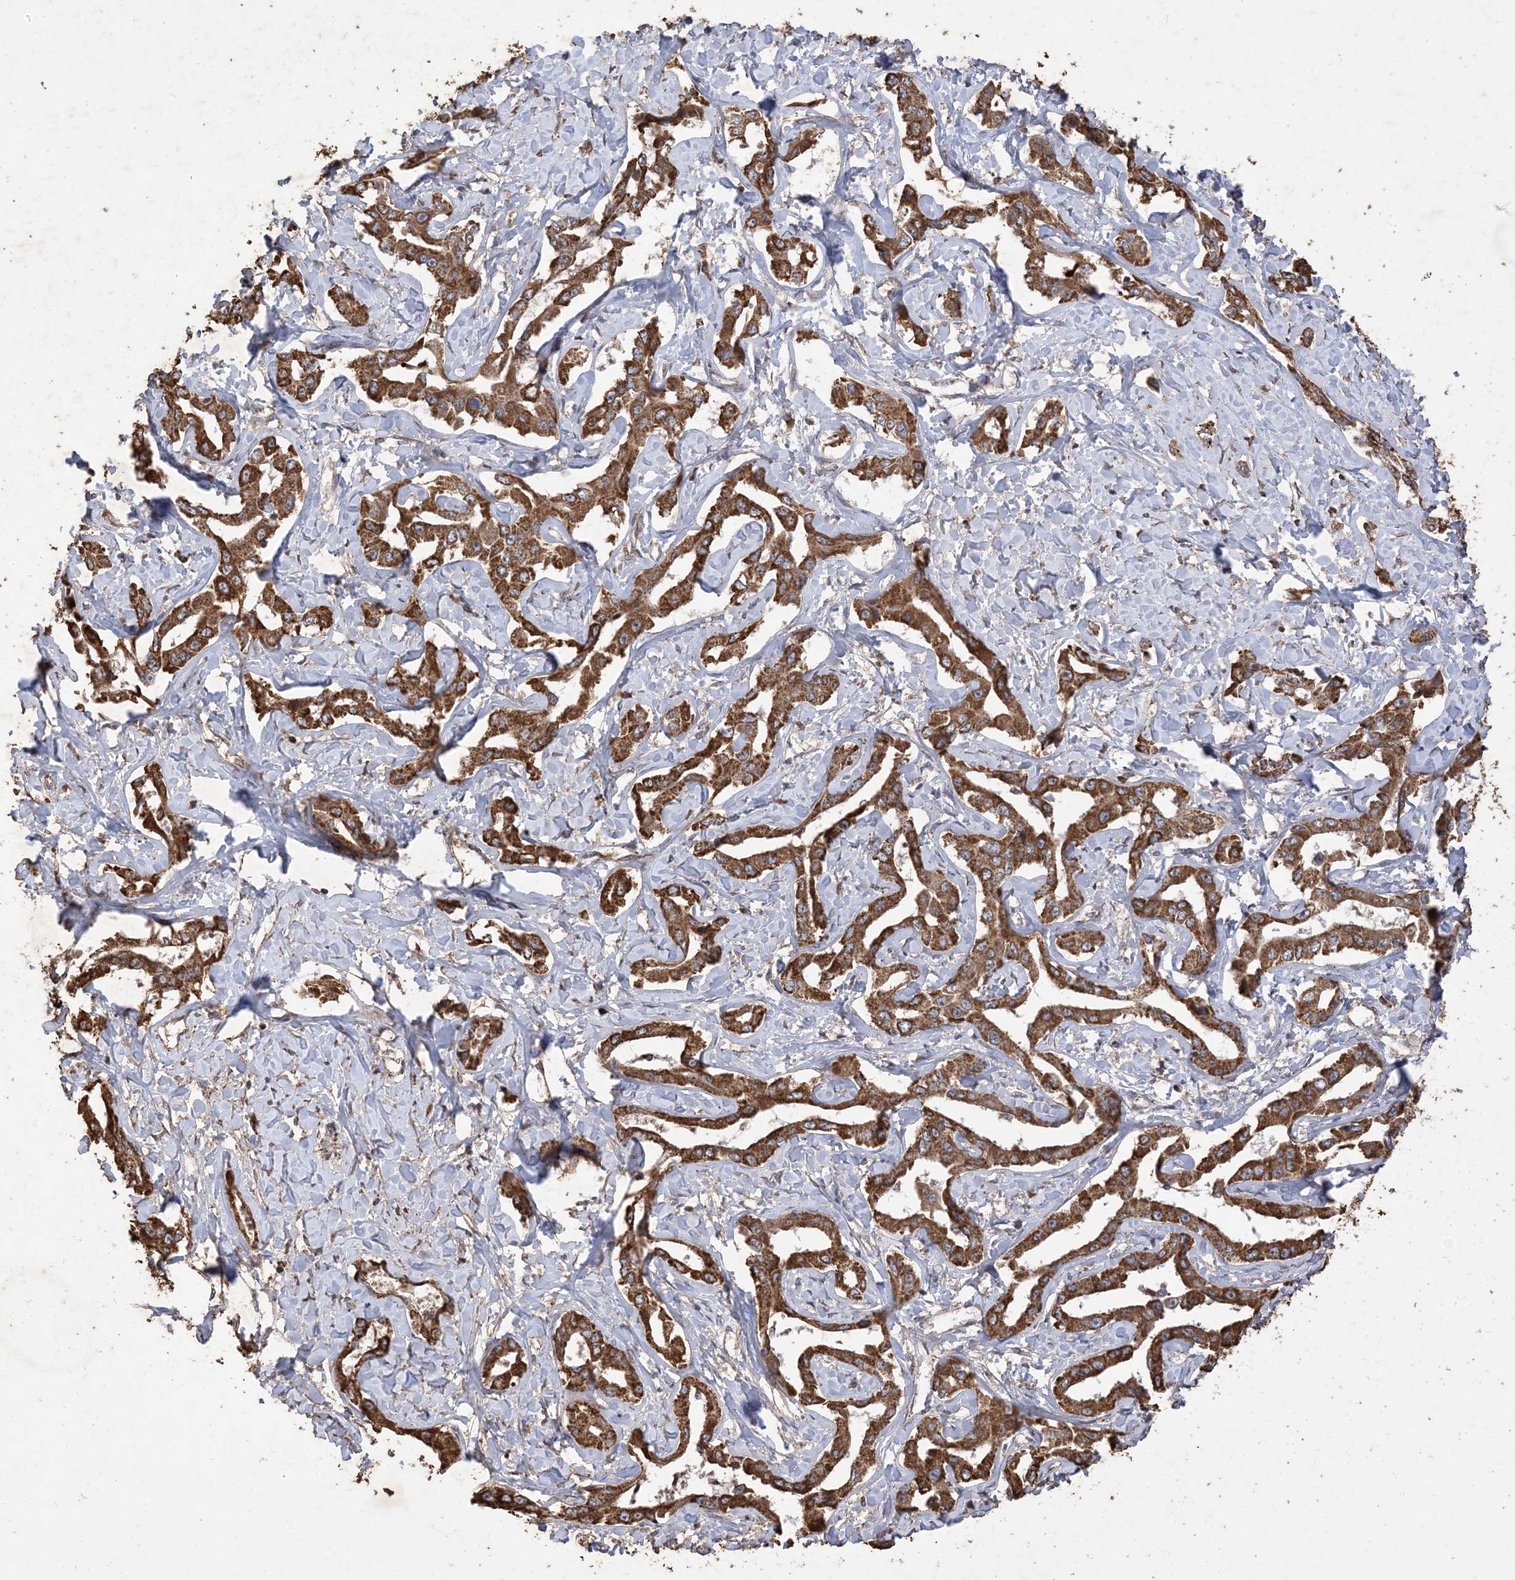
{"staining": {"intensity": "strong", "quantity": ">75%", "location": "cytoplasmic/membranous"}, "tissue": "liver cancer", "cell_type": "Tumor cells", "image_type": "cancer", "snomed": [{"axis": "morphology", "description": "Cholangiocarcinoma"}, {"axis": "topography", "description": "Liver"}], "caption": "Protein positivity by immunohistochemistry (IHC) shows strong cytoplasmic/membranous expression in about >75% of tumor cells in liver cholangiocarcinoma.", "gene": "HPS4", "patient": {"sex": "male", "age": 59}}